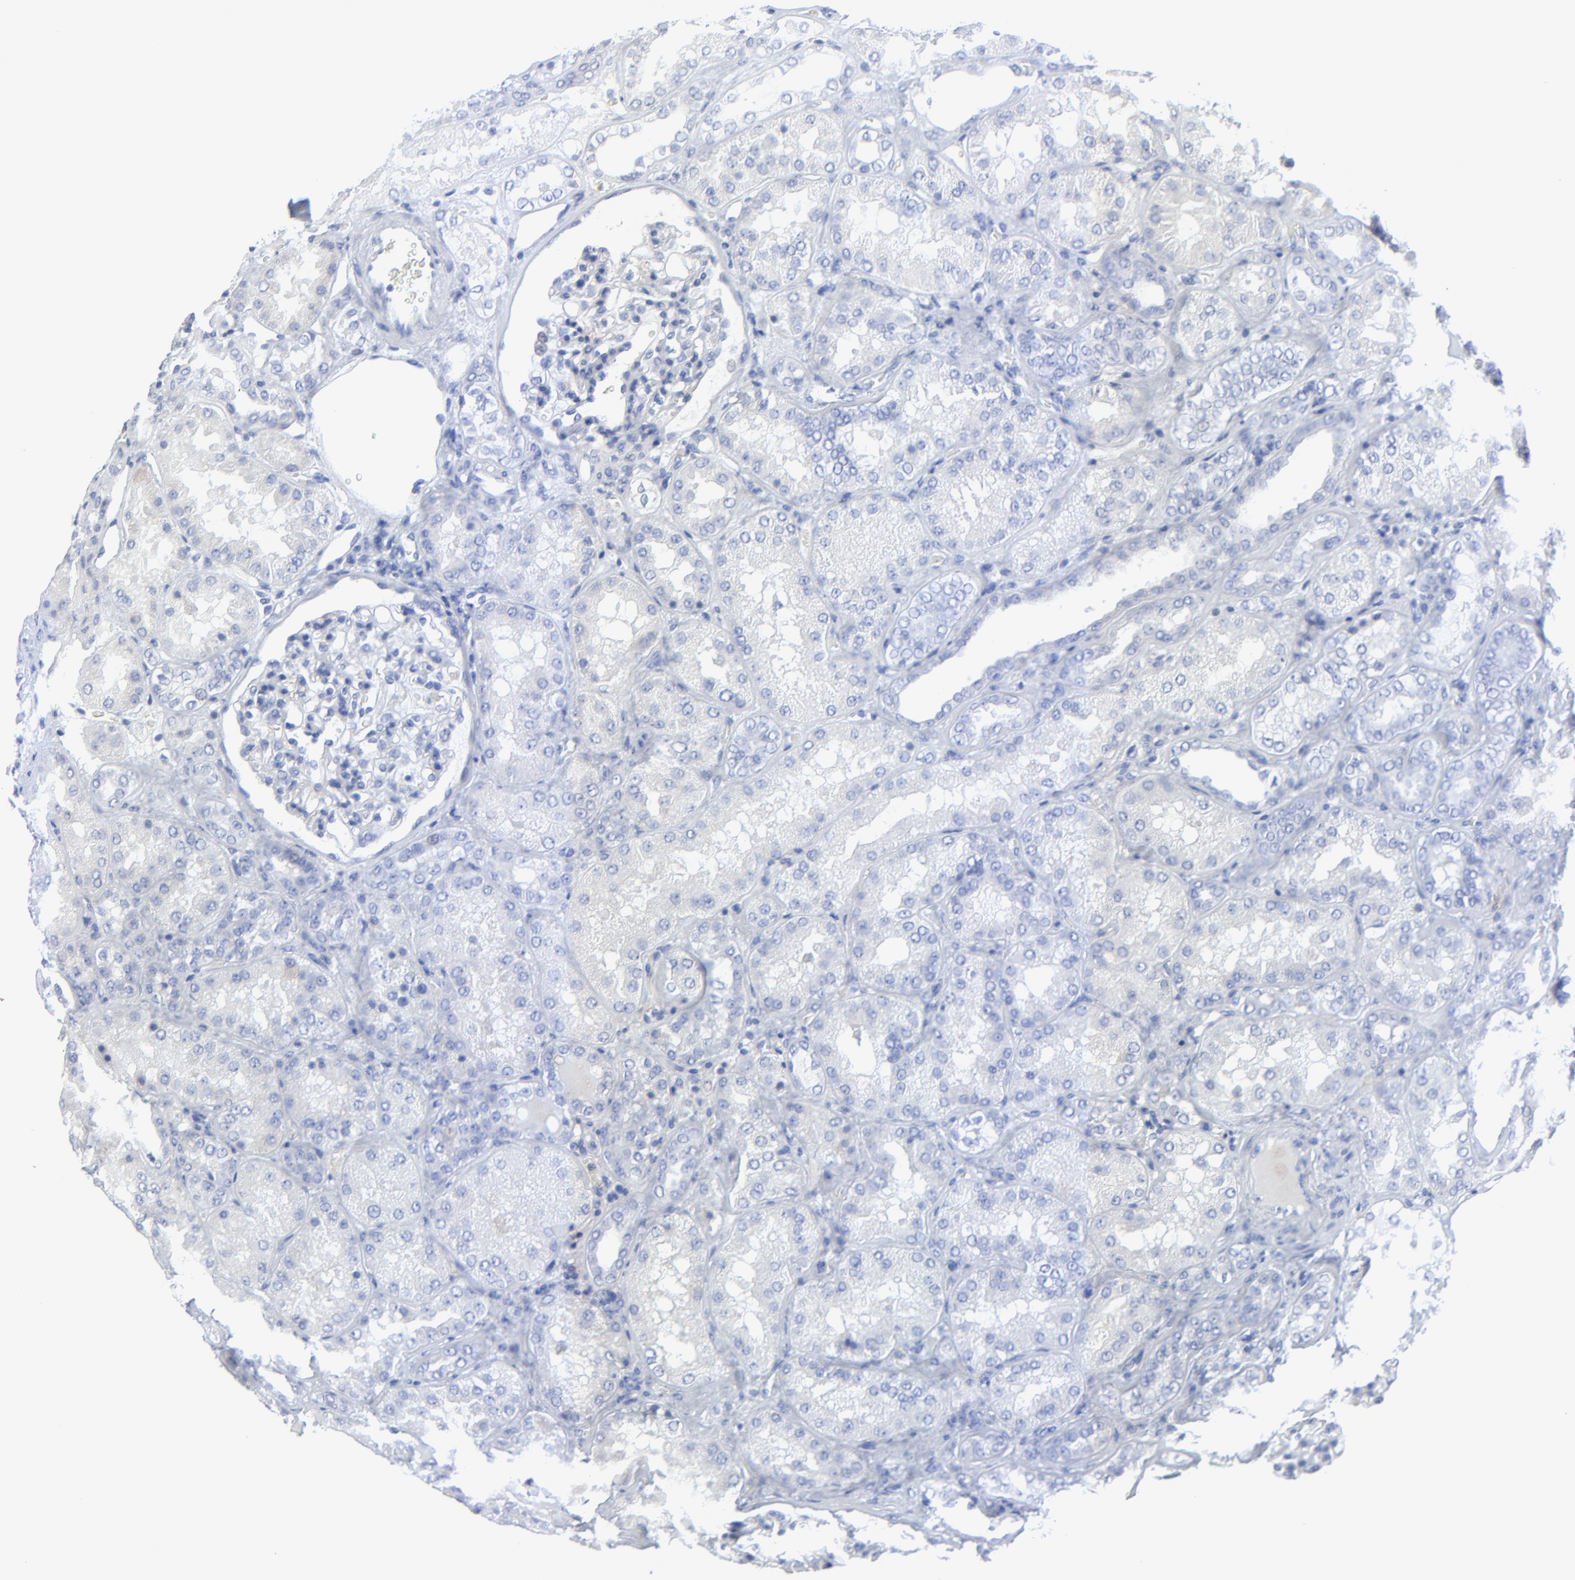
{"staining": {"intensity": "negative", "quantity": "none", "location": "none"}, "tissue": "kidney", "cell_type": "Cells in glomeruli", "image_type": "normal", "snomed": [{"axis": "morphology", "description": "Normal tissue, NOS"}, {"axis": "topography", "description": "Kidney"}], "caption": "There is no significant positivity in cells in glomeruli of kidney.", "gene": "PSD3", "patient": {"sex": "female", "age": 56}}